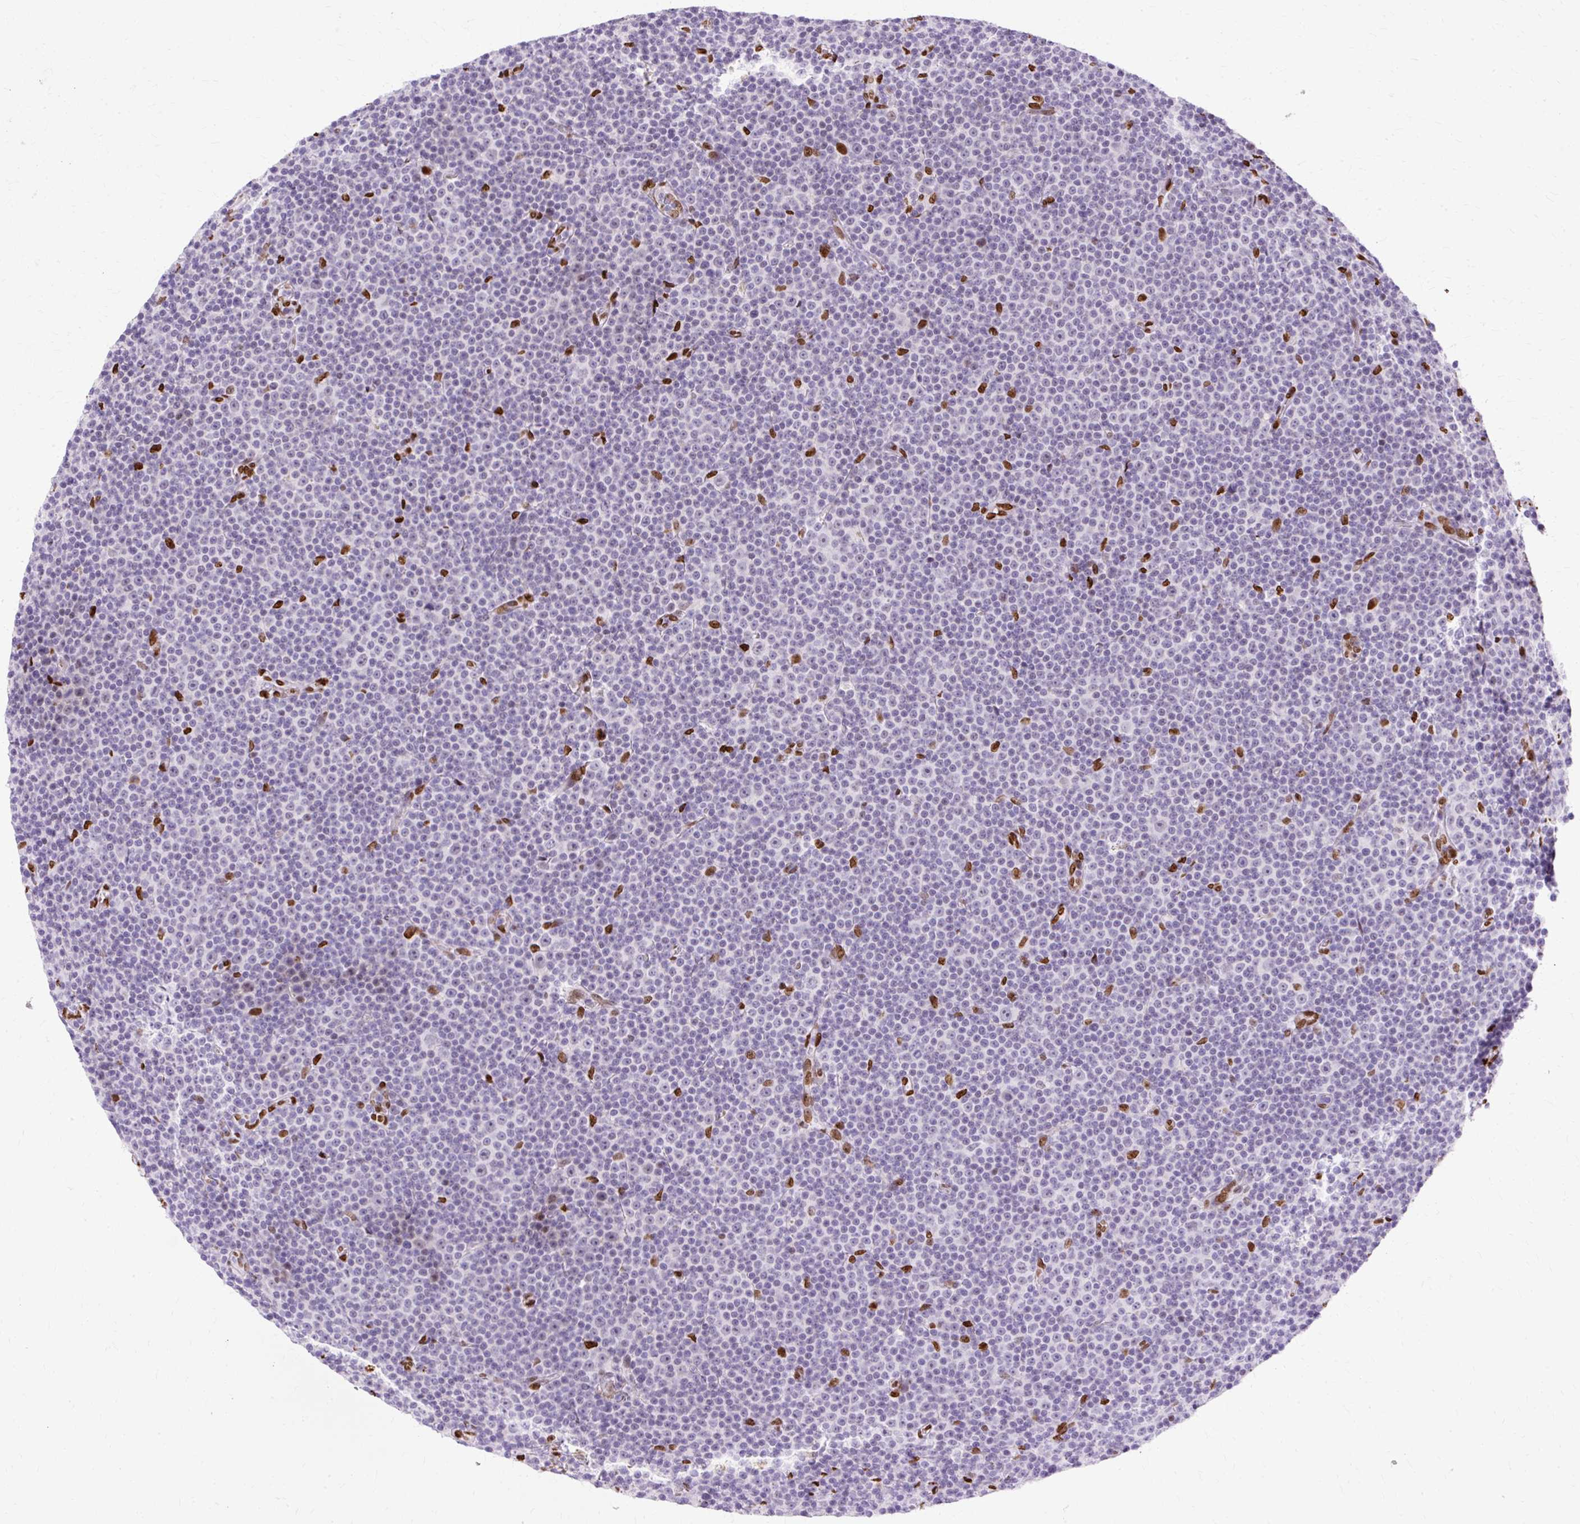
{"staining": {"intensity": "negative", "quantity": "none", "location": "none"}, "tissue": "lymphoma", "cell_type": "Tumor cells", "image_type": "cancer", "snomed": [{"axis": "morphology", "description": "Malignant lymphoma, non-Hodgkin's type, Low grade"}, {"axis": "topography", "description": "Lymph node"}], "caption": "Immunohistochemical staining of human low-grade malignant lymphoma, non-Hodgkin's type exhibits no significant positivity in tumor cells.", "gene": "TMEM184C", "patient": {"sex": "female", "age": 67}}